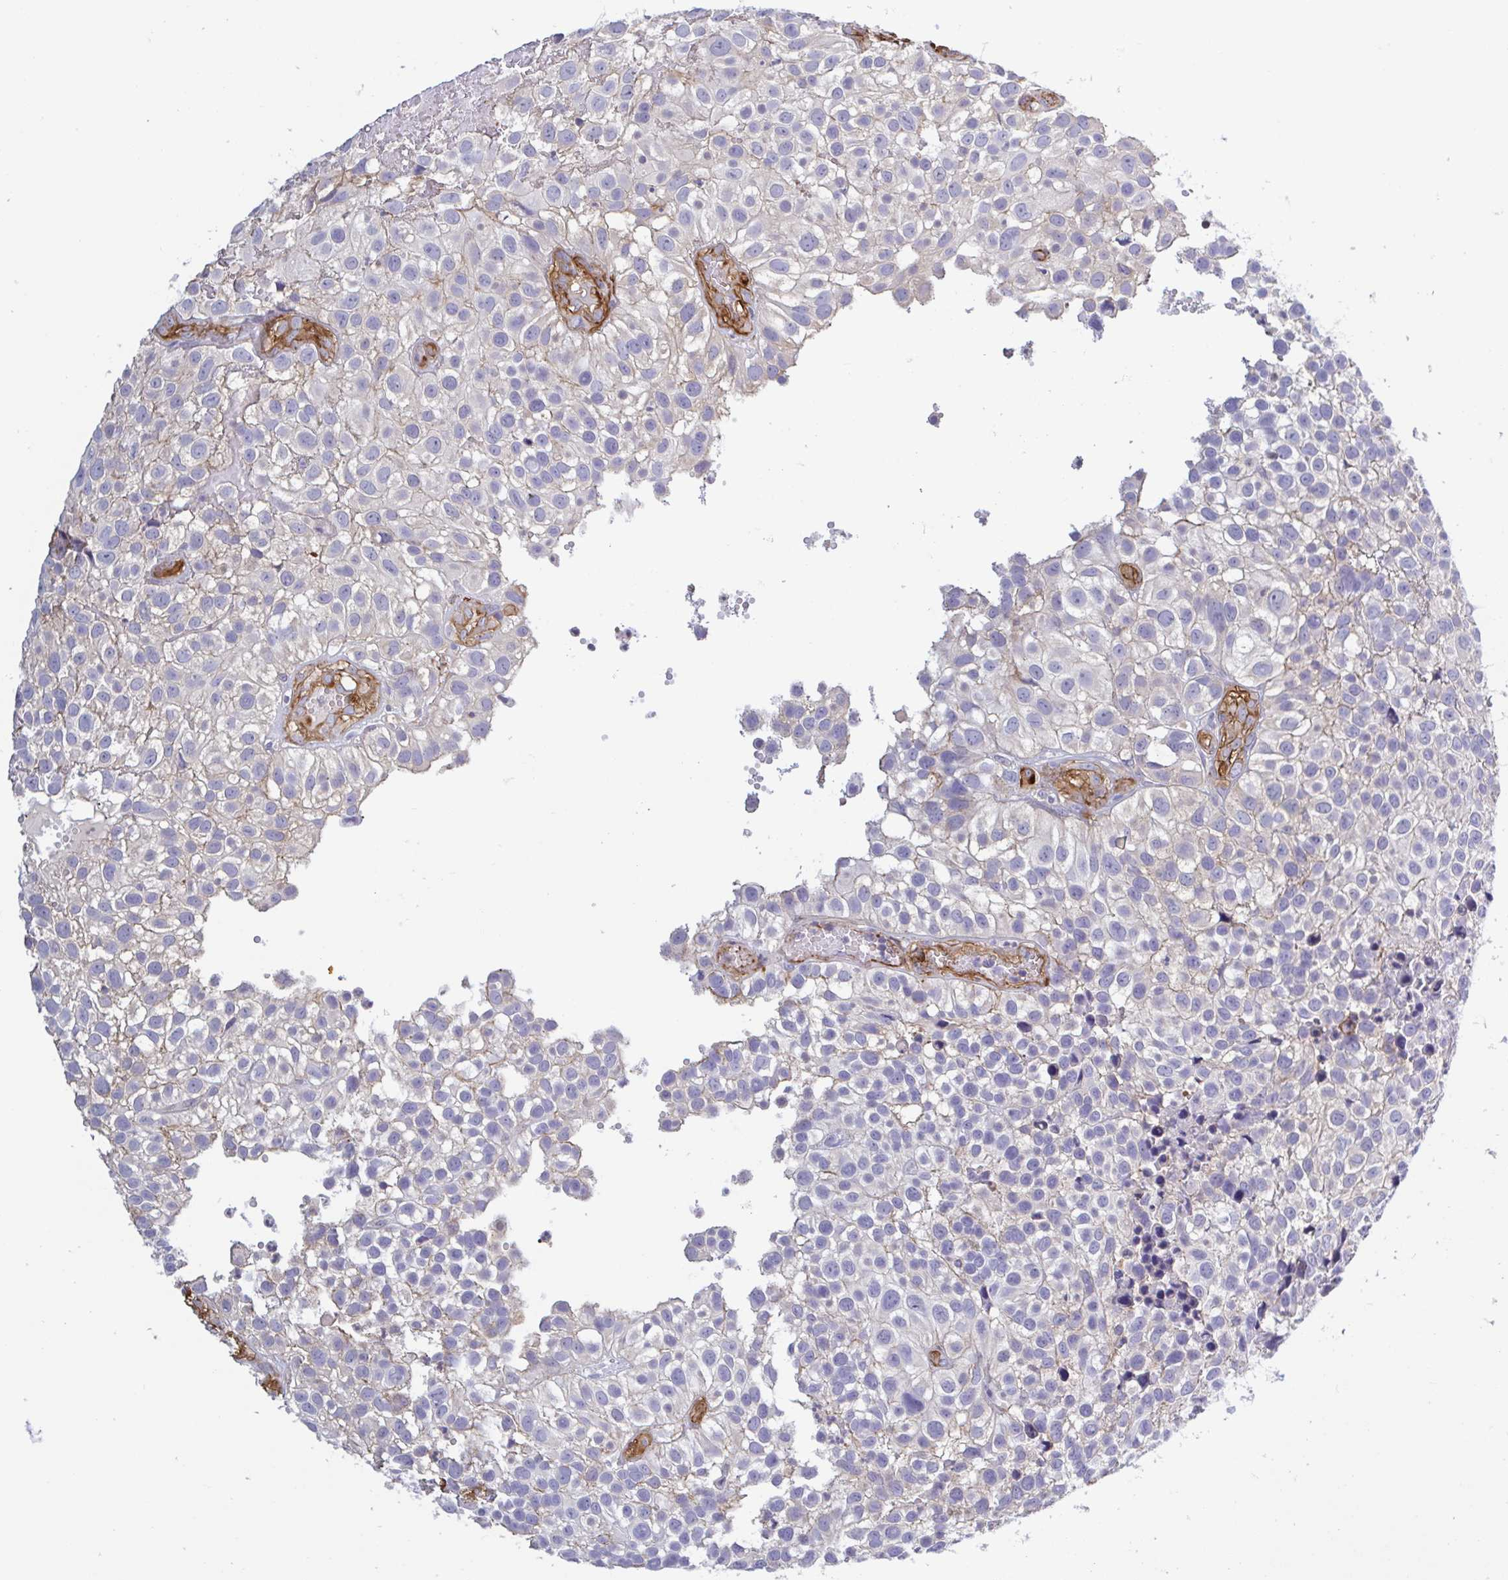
{"staining": {"intensity": "negative", "quantity": "none", "location": "none"}, "tissue": "urothelial cancer", "cell_type": "Tumor cells", "image_type": "cancer", "snomed": [{"axis": "morphology", "description": "Urothelial carcinoma, High grade"}, {"axis": "topography", "description": "Urinary bladder"}], "caption": "This is an immunohistochemistry (IHC) histopathology image of human high-grade urothelial carcinoma. There is no expression in tumor cells.", "gene": "SHISA7", "patient": {"sex": "male", "age": 56}}